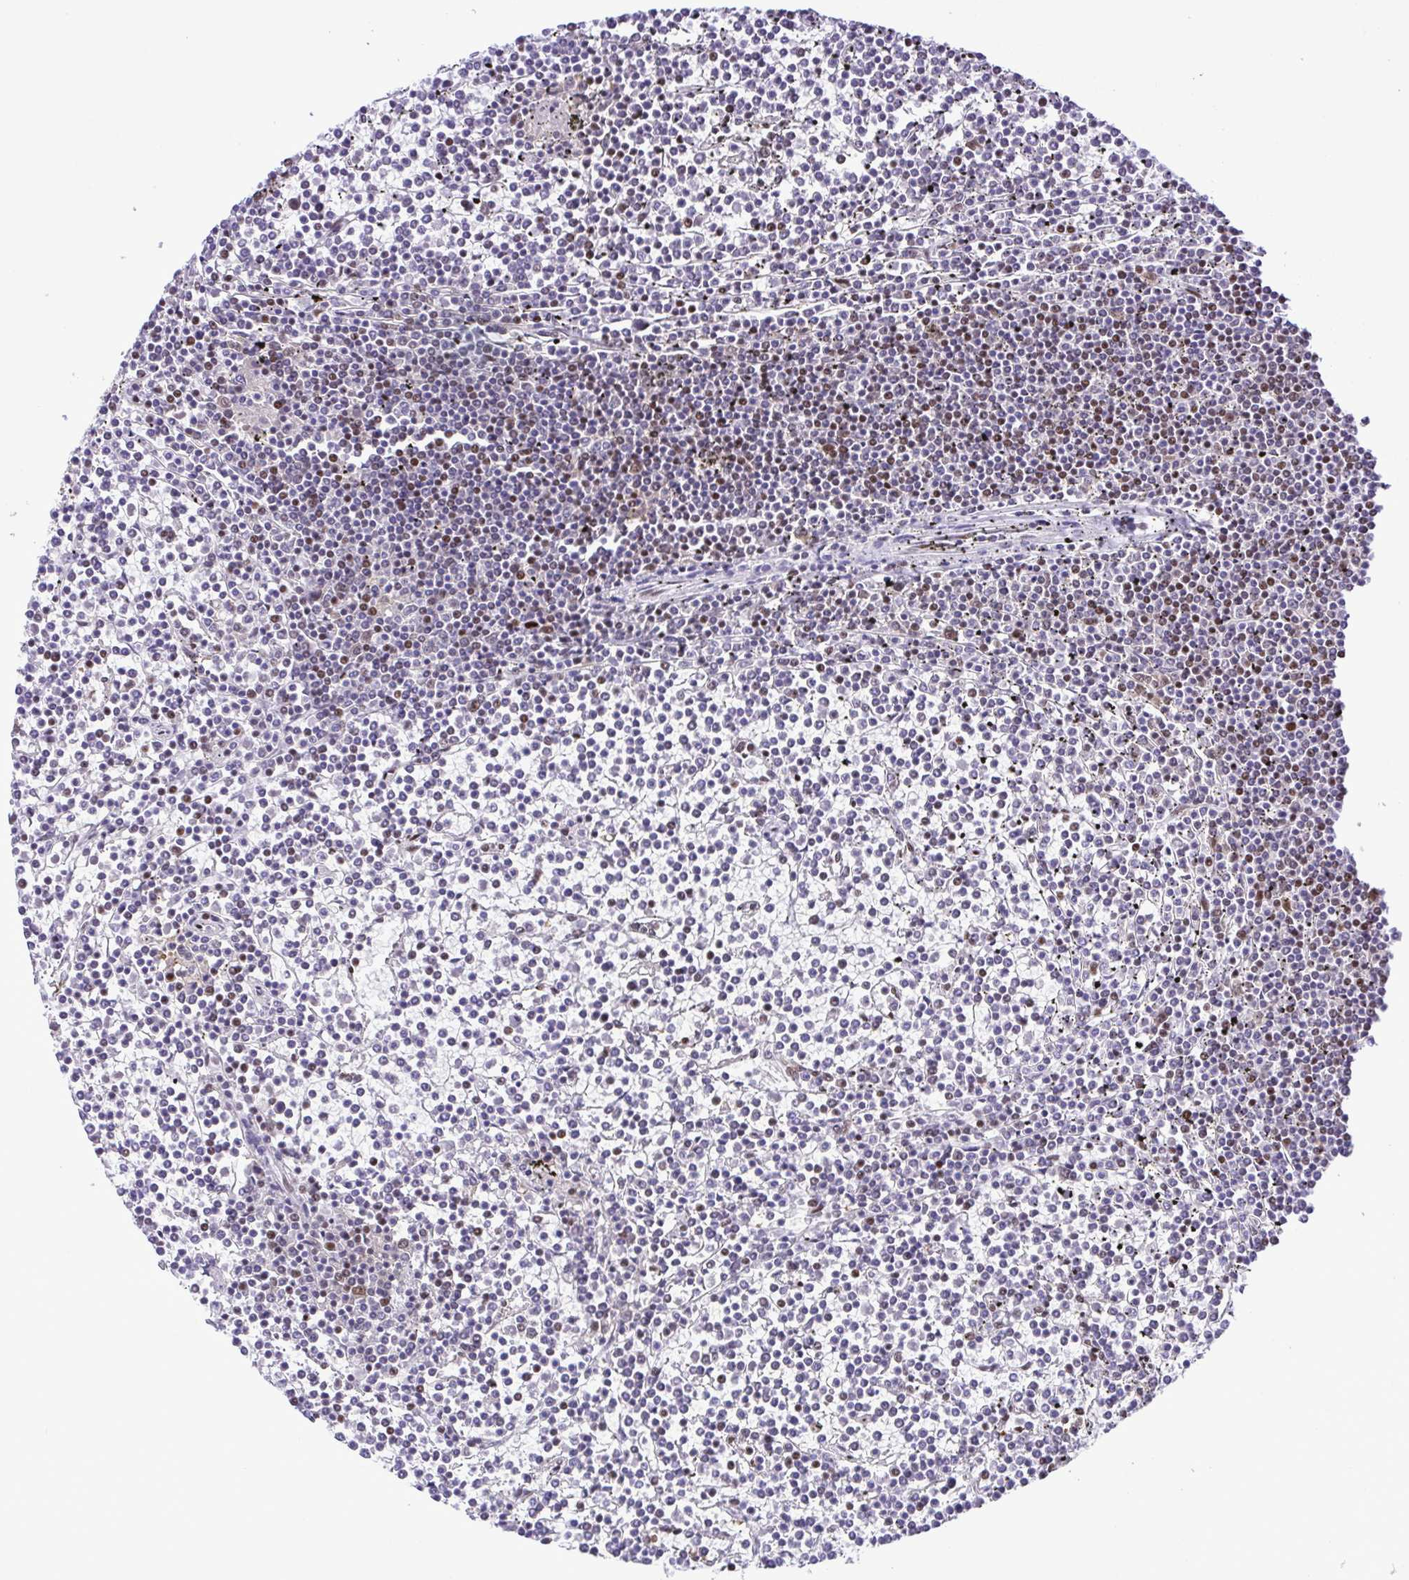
{"staining": {"intensity": "negative", "quantity": "none", "location": "none"}, "tissue": "lymphoma", "cell_type": "Tumor cells", "image_type": "cancer", "snomed": [{"axis": "morphology", "description": "Malignant lymphoma, non-Hodgkin's type, Low grade"}, {"axis": "topography", "description": "Spleen"}], "caption": "This is a photomicrograph of IHC staining of low-grade malignant lymphoma, non-Hodgkin's type, which shows no expression in tumor cells.", "gene": "TRIM28", "patient": {"sex": "female", "age": 19}}